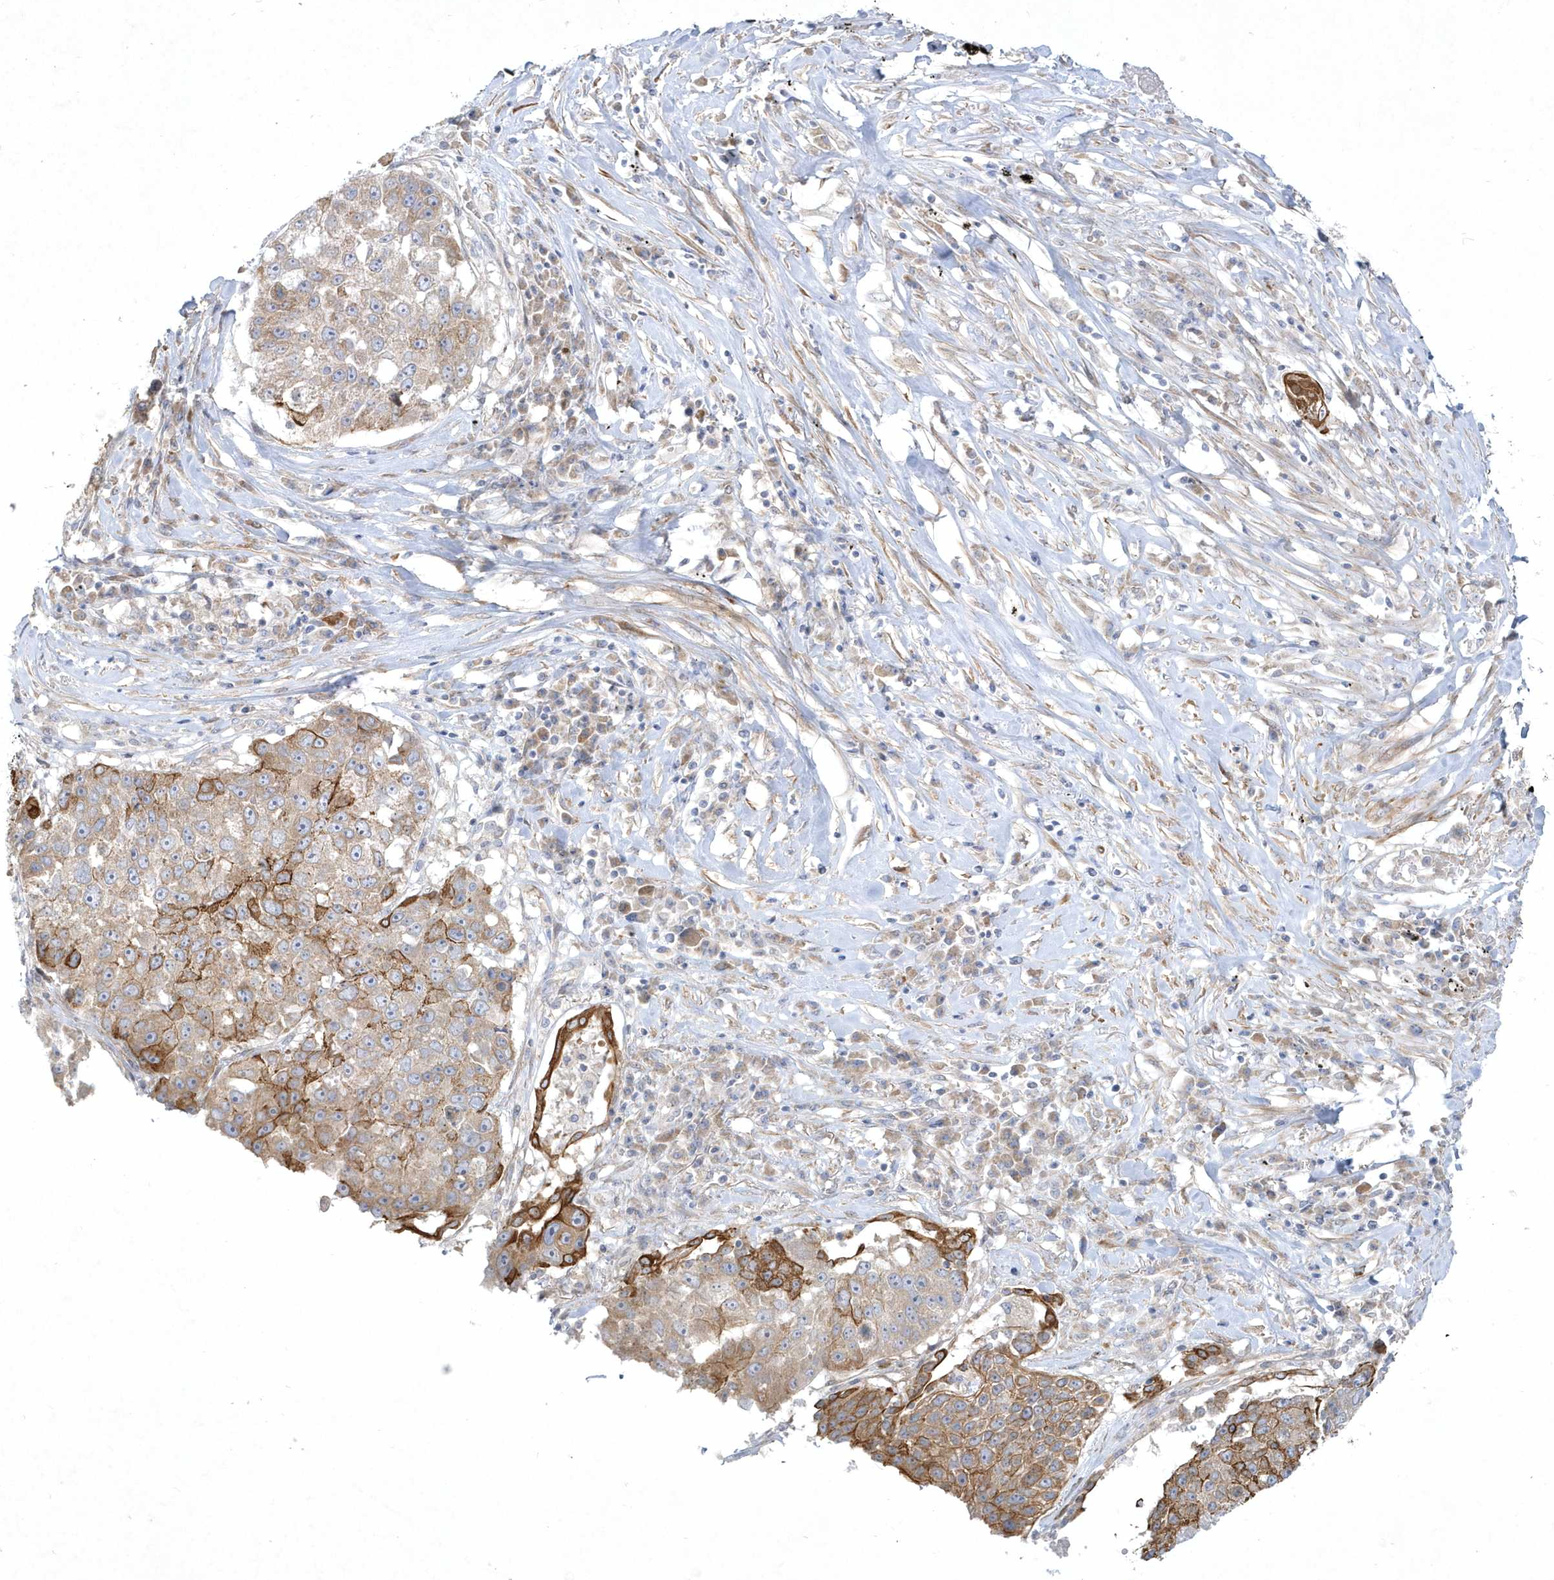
{"staining": {"intensity": "moderate", "quantity": "25%-75%", "location": "cytoplasmic/membranous"}, "tissue": "lung cancer", "cell_type": "Tumor cells", "image_type": "cancer", "snomed": [{"axis": "morphology", "description": "Squamous cell carcinoma, NOS"}, {"axis": "topography", "description": "Lung"}], "caption": "A brown stain labels moderate cytoplasmic/membranous expression of a protein in human lung squamous cell carcinoma tumor cells.", "gene": "LARS1", "patient": {"sex": "male", "age": 61}}